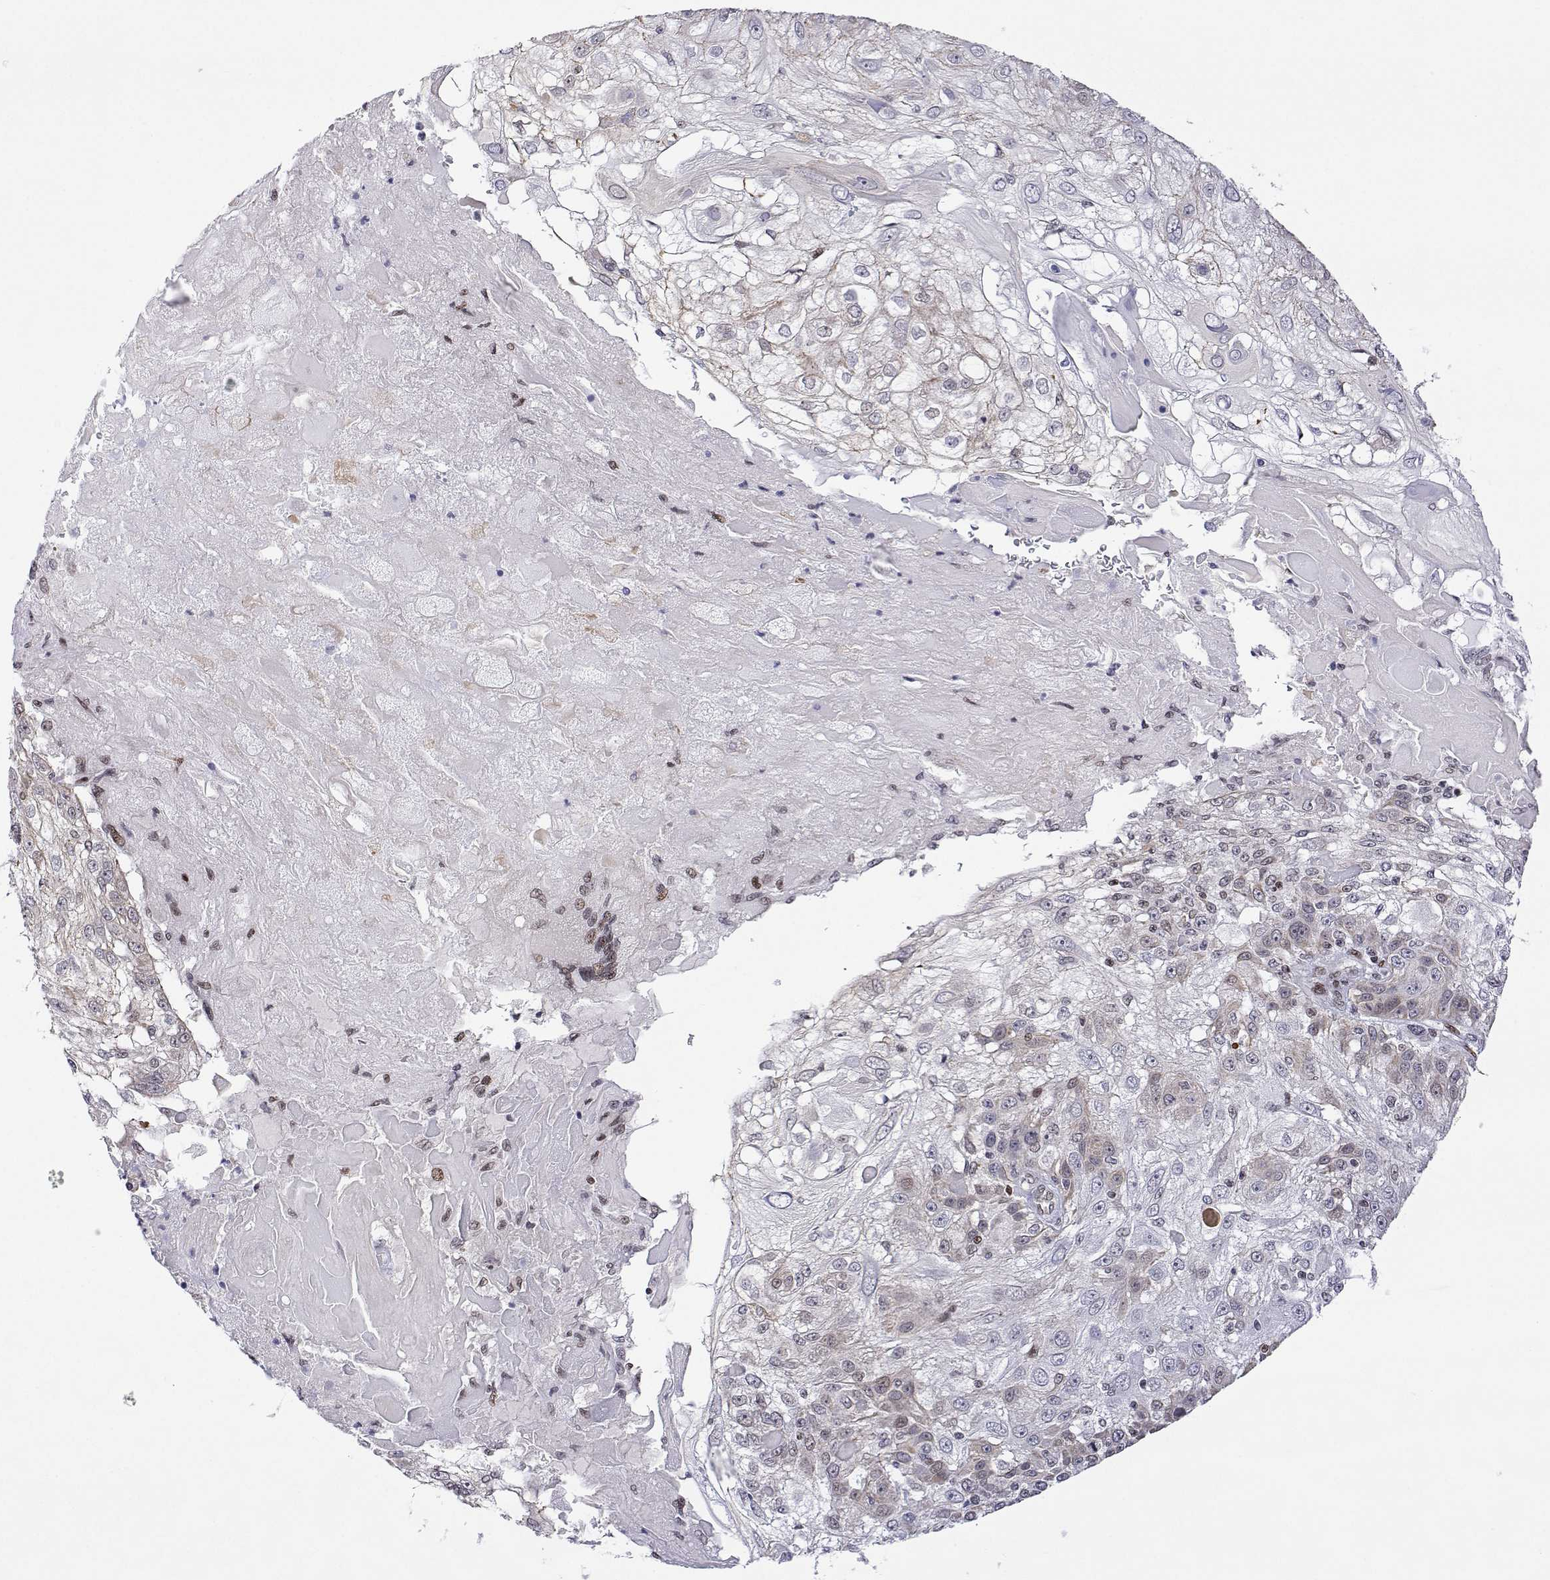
{"staining": {"intensity": "weak", "quantity": "25%-75%", "location": "cytoplasmic/membranous,nuclear"}, "tissue": "skin cancer", "cell_type": "Tumor cells", "image_type": "cancer", "snomed": [{"axis": "morphology", "description": "Normal tissue, NOS"}, {"axis": "morphology", "description": "Squamous cell carcinoma, NOS"}, {"axis": "topography", "description": "Skin"}], "caption": "Squamous cell carcinoma (skin) stained for a protein shows weak cytoplasmic/membranous and nuclear positivity in tumor cells.", "gene": "XPC", "patient": {"sex": "female", "age": 83}}